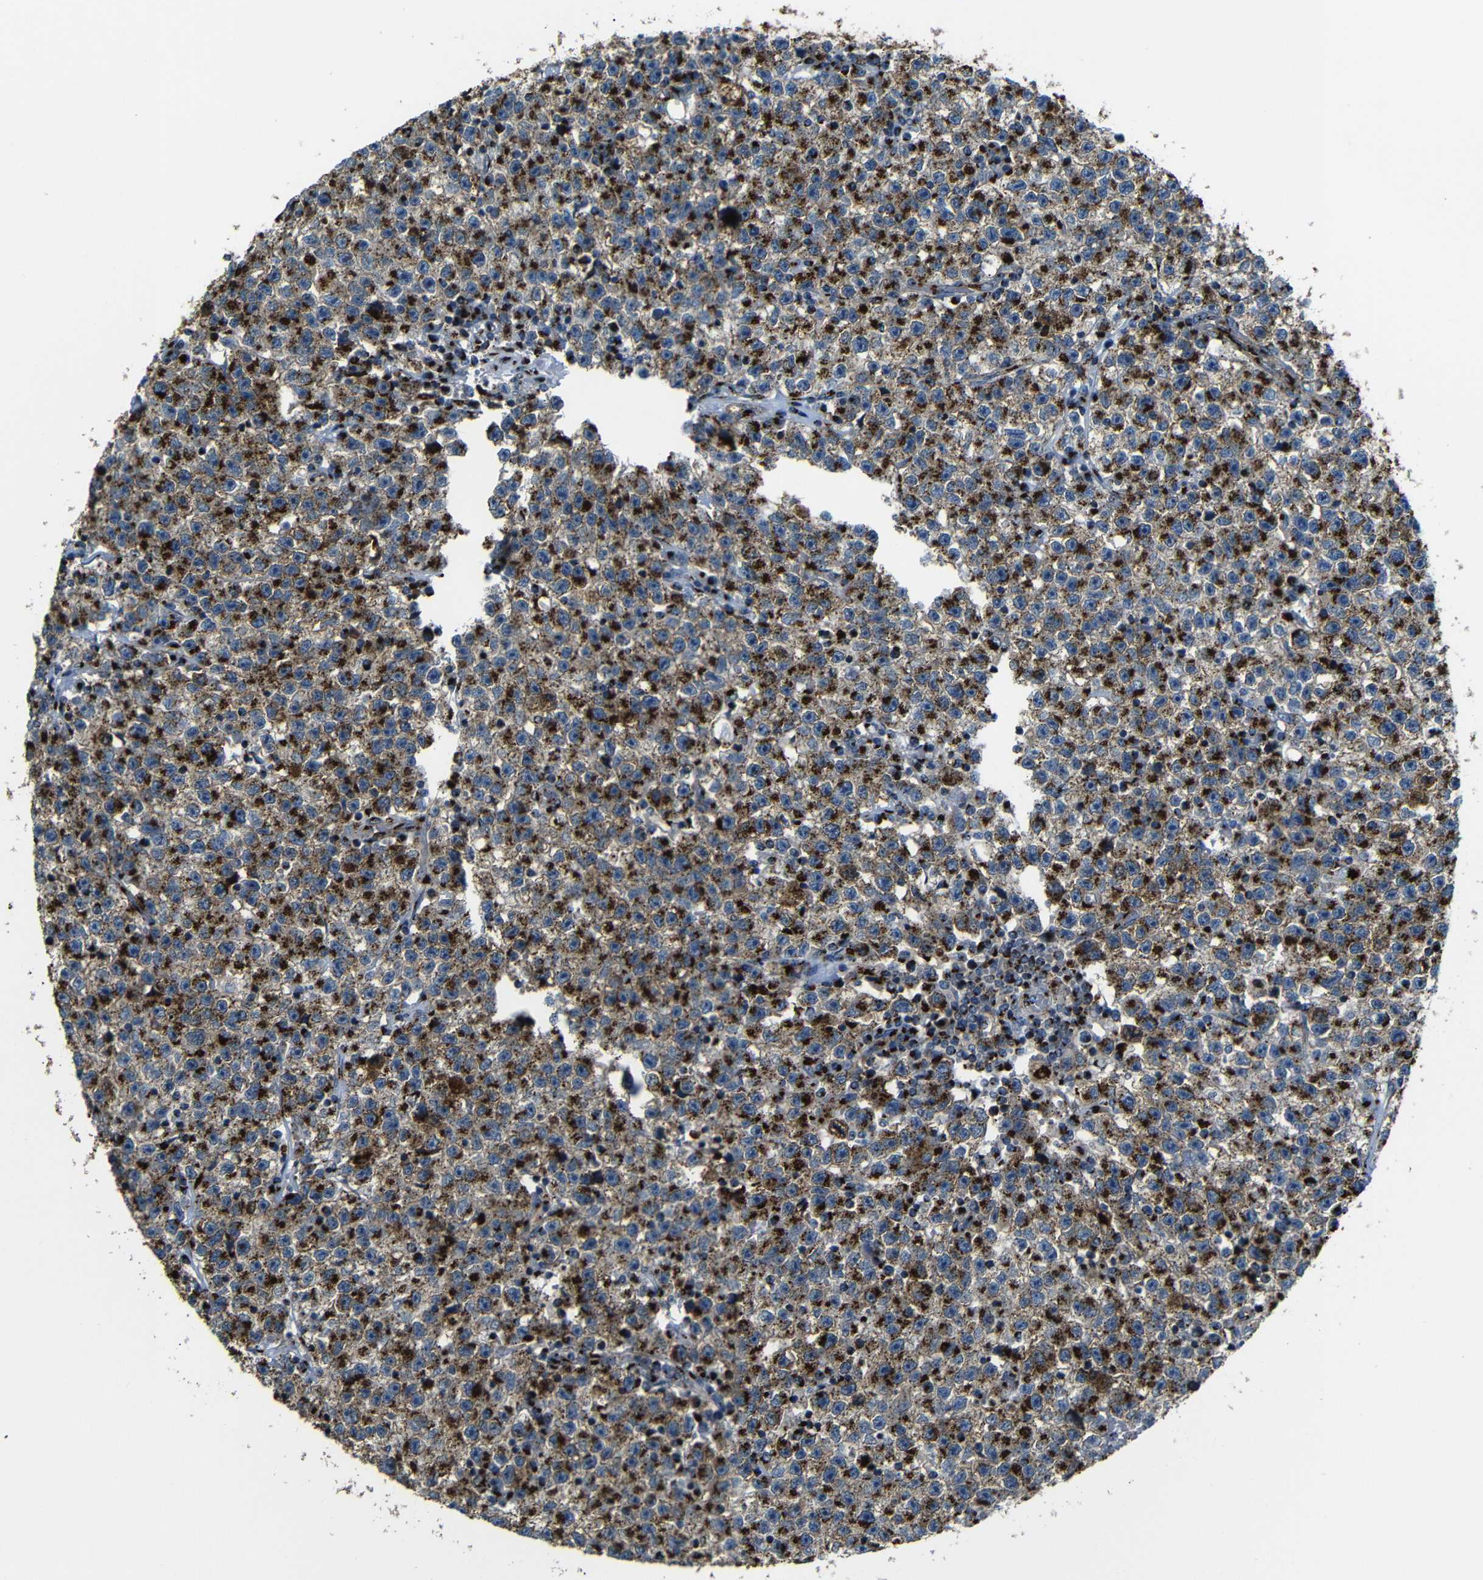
{"staining": {"intensity": "strong", "quantity": ">75%", "location": "cytoplasmic/membranous"}, "tissue": "testis cancer", "cell_type": "Tumor cells", "image_type": "cancer", "snomed": [{"axis": "morphology", "description": "Seminoma, NOS"}, {"axis": "topography", "description": "Testis"}], "caption": "Human testis cancer (seminoma) stained with a brown dye reveals strong cytoplasmic/membranous positive expression in approximately >75% of tumor cells.", "gene": "TGOLN2", "patient": {"sex": "male", "age": 22}}